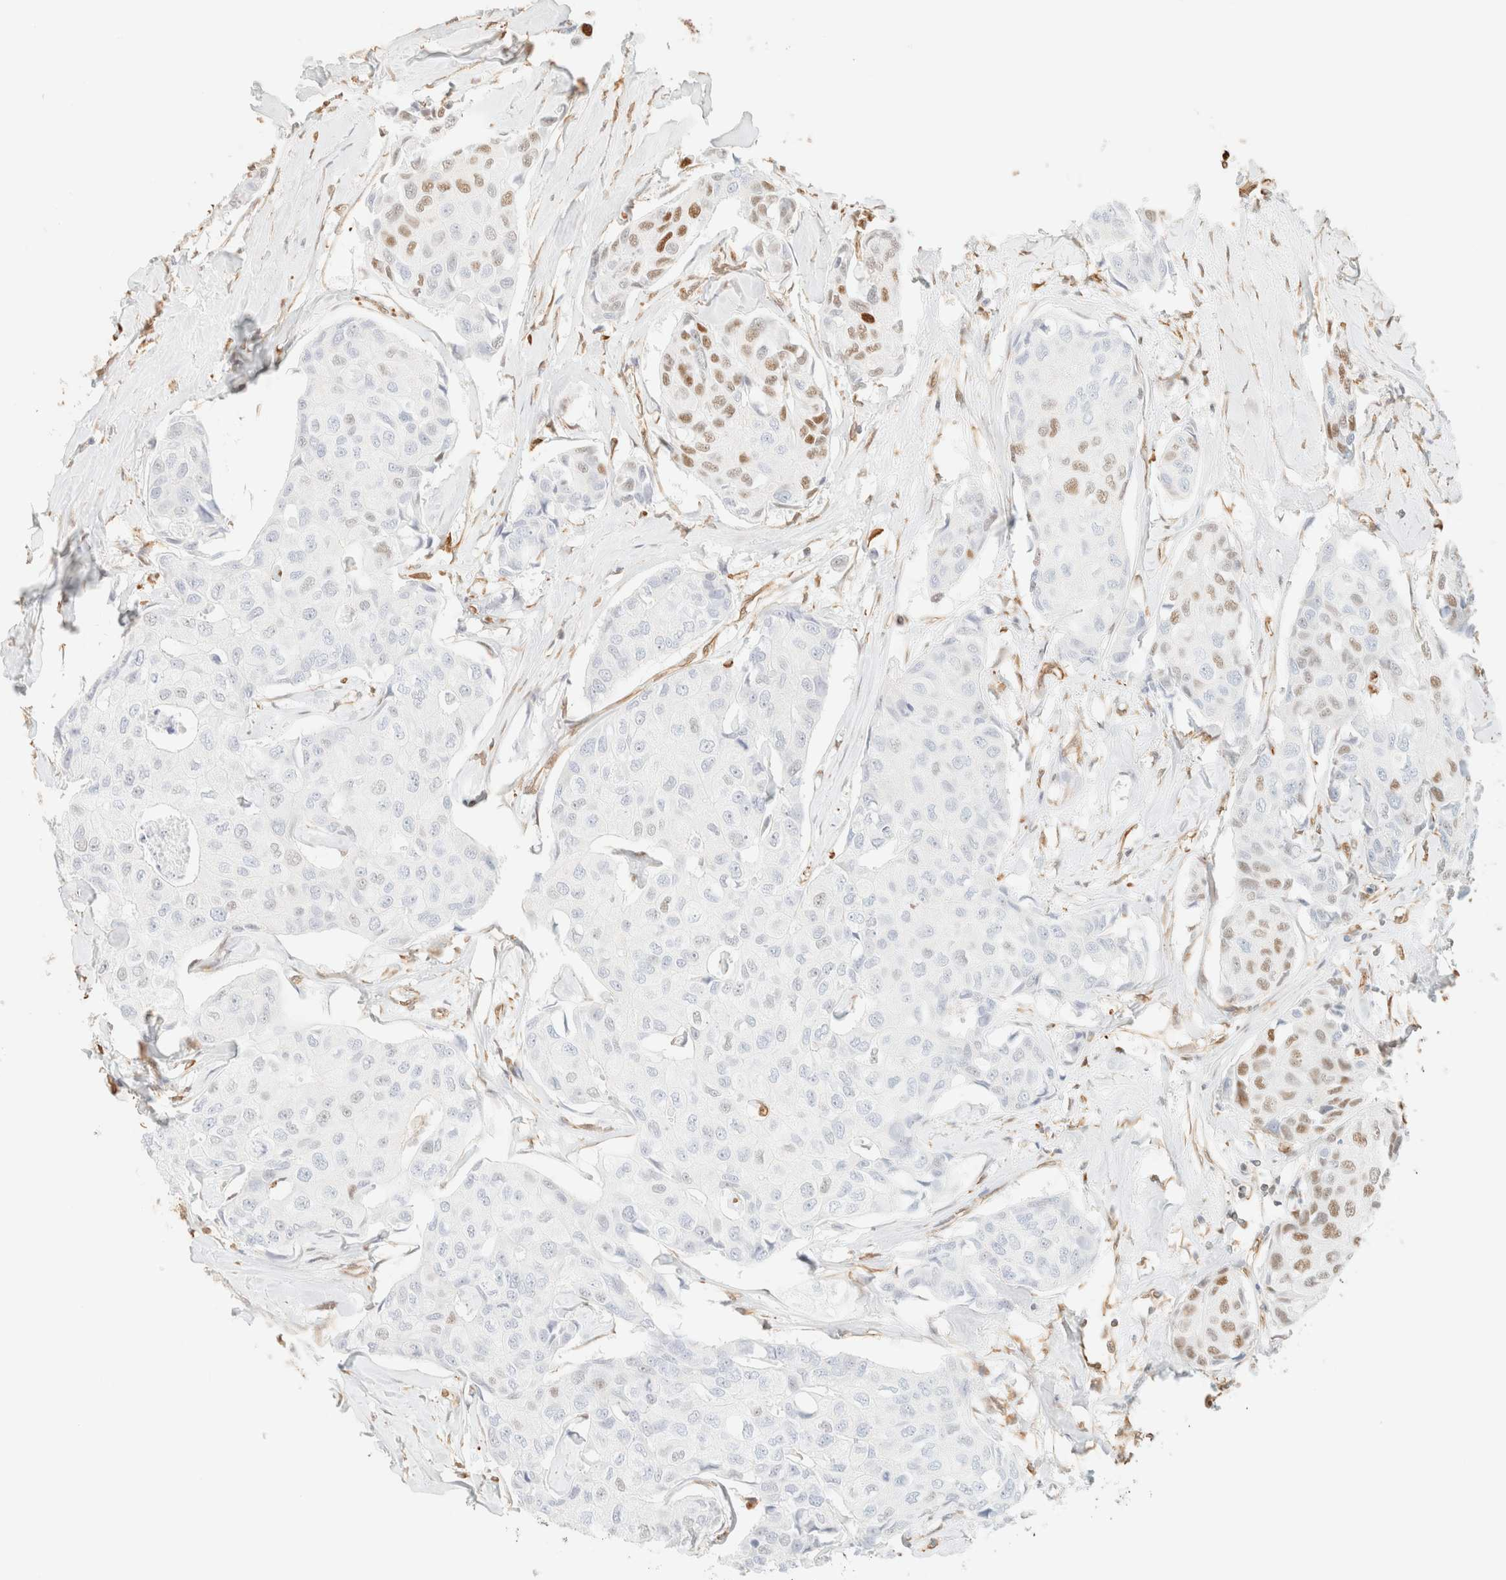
{"staining": {"intensity": "weak", "quantity": "25%-75%", "location": "nuclear"}, "tissue": "breast cancer", "cell_type": "Tumor cells", "image_type": "cancer", "snomed": [{"axis": "morphology", "description": "Duct carcinoma"}, {"axis": "topography", "description": "Breast"}], "caption": "Breast cancer was stained to show a protein in brown. There is low levels of weak nuclear staining in about 25%-75% of tumor cells.", "gene": "ZSCAN18", "patient": {"sex": "female", "age": 80}}